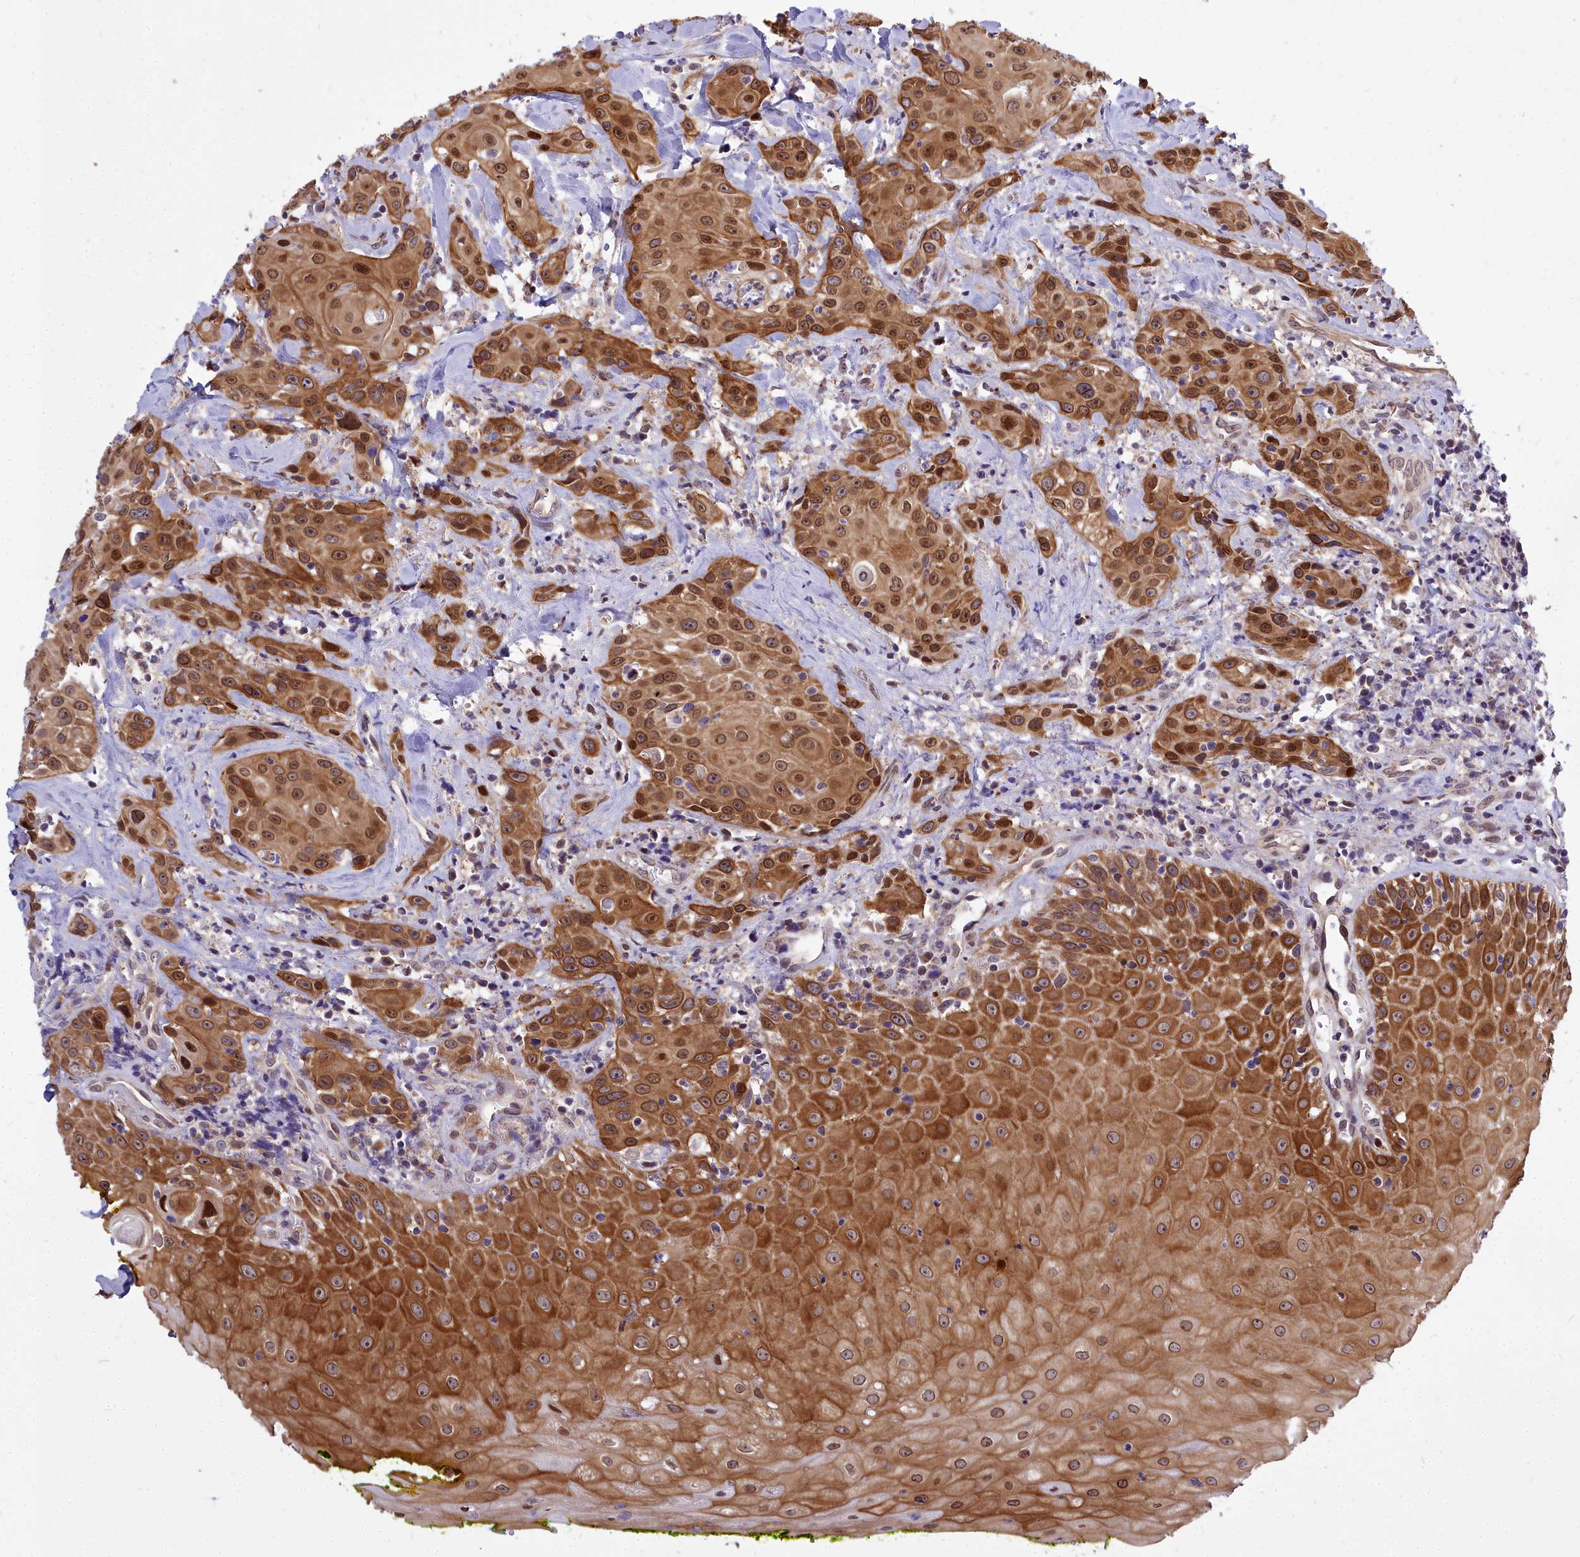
{"staining": {"intensity": "moderate", "quantity": ">75%", "location": "cytoplasmic/membranous,nuclear"}, "tissue": "head and neck cancer", "cell_type": "Tumor cells", "image_type": "cancer", "snomed": [{"axis": "morphology", "description": "Squamous cell carcinoma, NOS"}, {"axis": "topography", "description": "Oral tissue"}, {"axis": "topography", "description": "Head-Neck"}], "caption": "Head and neck cancer stained with DAB (3,3'-diaminobenzidine) immunohistochemistry (IHC) reveals medium levels of moderate cytoplasmic/membranous and nuclear staining in approximately >75% of tumor cells.", "gene": "ABCB8", "patient": {"sex": "female", "age": 82}}